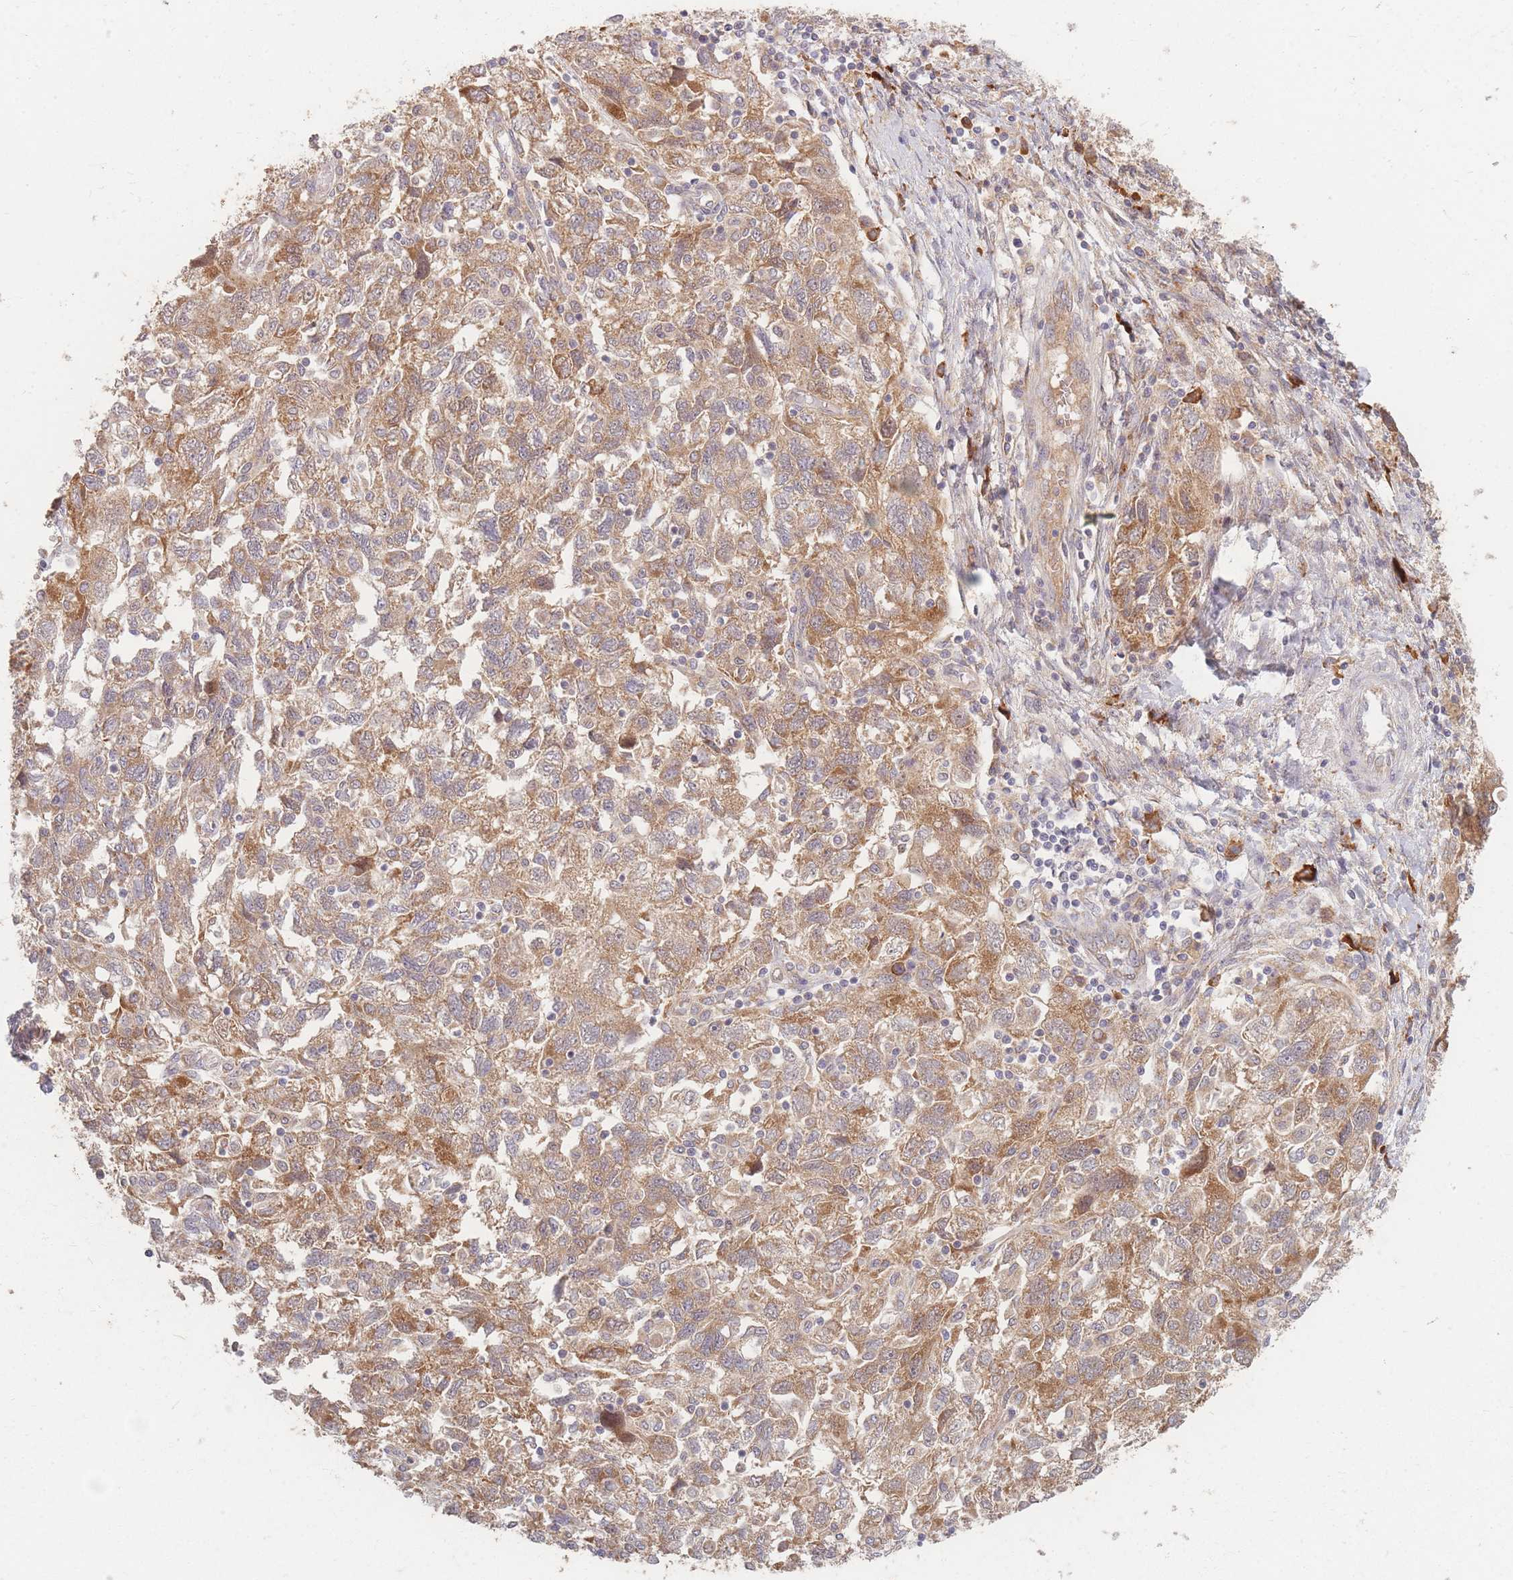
{"staining": {"intensity": "moderate", "quantity": ">75%", "location": "cytoplasmic/membranous"}, "tissue": "ovarian cancer", "cell_type": "Tumor cells", "image_type": "cancer", "snomed": [{"axis": "morphology", "description": "Carcinoma, NOS"}, {"axis": "morphology", "description": "Cystadenocarcinoma, serous, NOS"}, {"axis": "topography", "description": "Ovary"}], "caption": "Moderate cytoplasmic/membranous staining is identified in about >75% of tumor cells in serous cystadenocarcinoma (ovarian).", "gene": "SMIM14", "patient": {"sex": "female", "age": 69}}